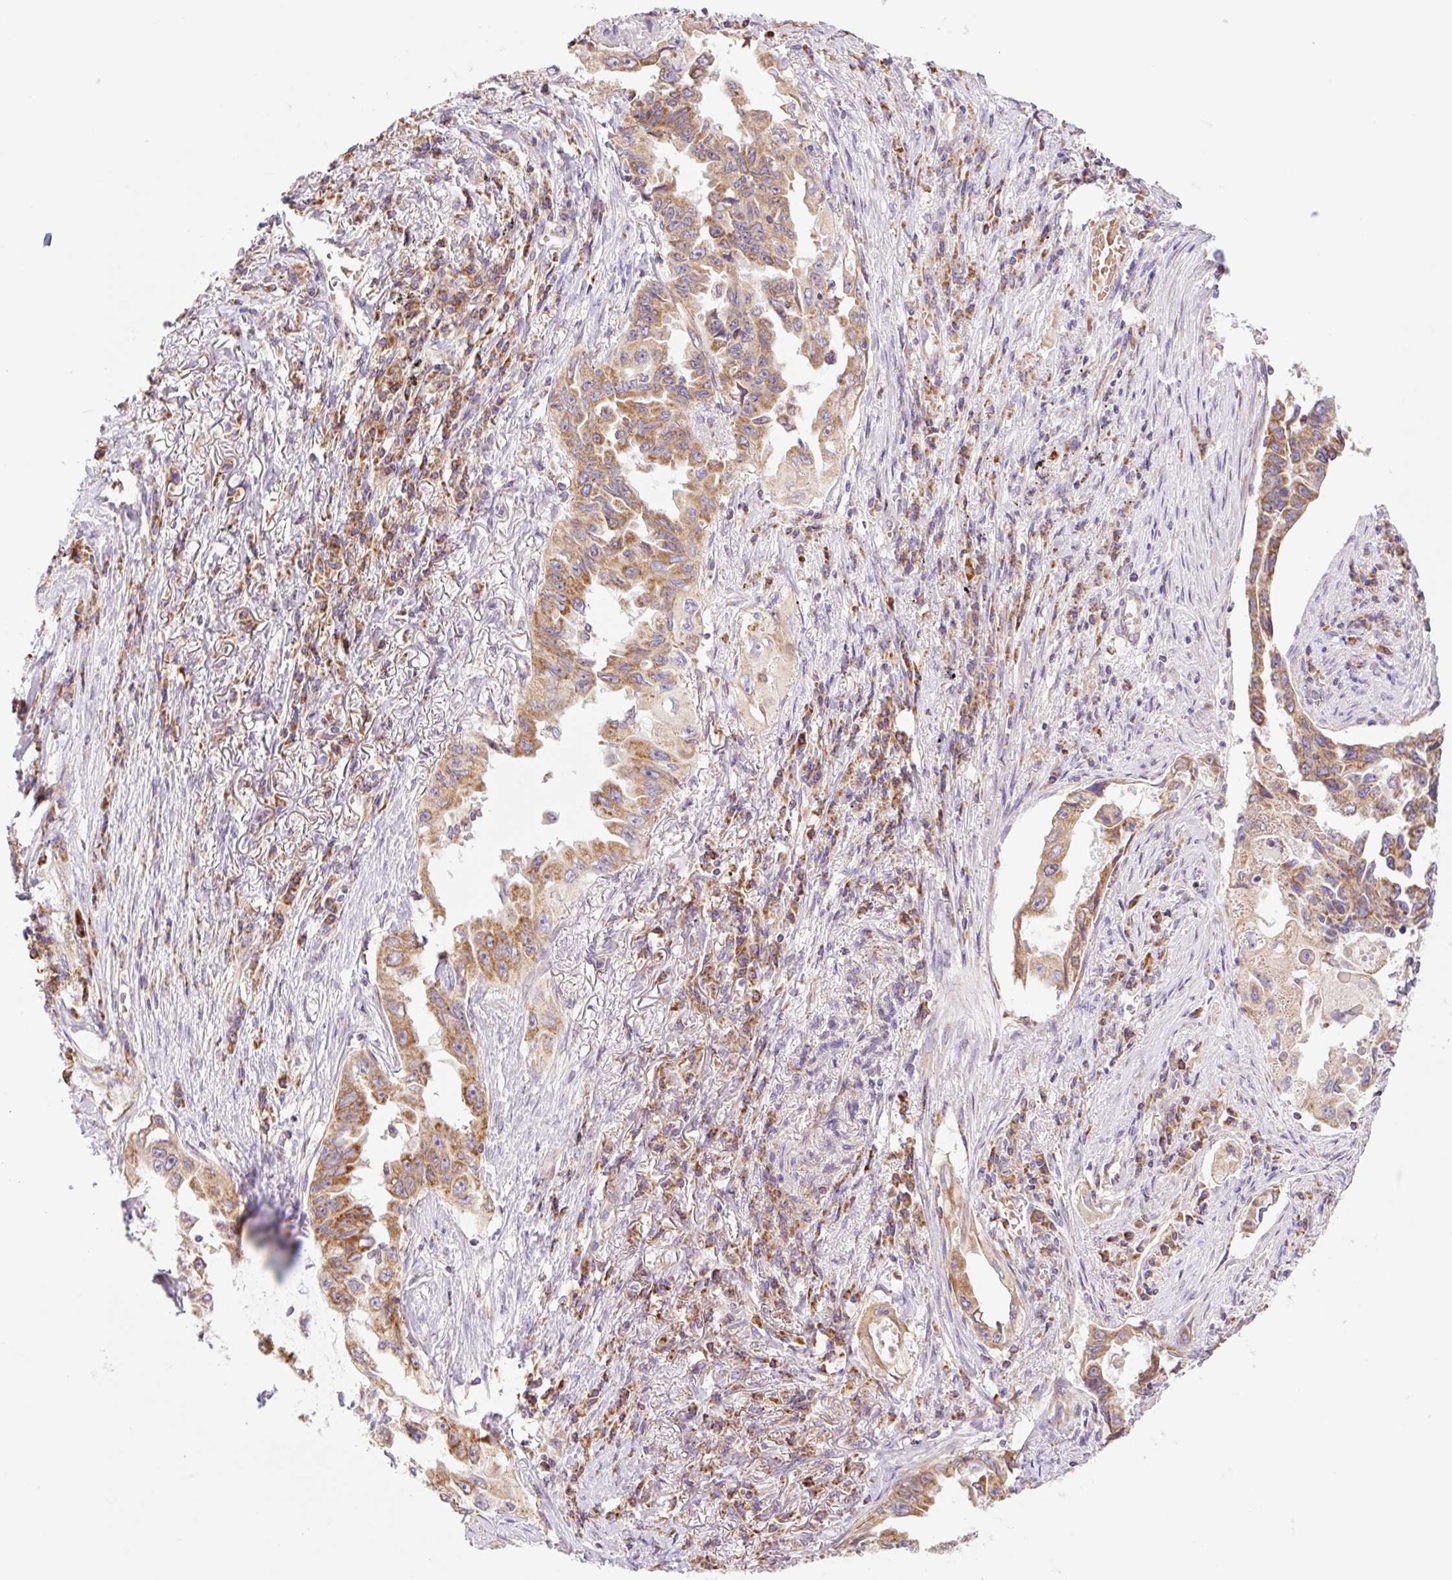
{"staining": {"intensity": "moderate", "quantity": ">75%", "location": "cytoplasmic/membranous"}, "tissue": "lung cancer", "cell_type": "Tumor cells", "image_type": "cancer", "snomed": [{"axis": "morphology", "description": "Adenocarcinoma, NOS"}, {"axis": "topography", "description": "Lung"}], "caption": "An image showing moderate cytoplasmic/membranous positivity in approximately >75% of tumor cells in lung cancer (adenocarcinoma), as visualized by brown immunohistochemical staining.", "gene": "GOSR2", "patient": {"sex": "female", "age": 51}}